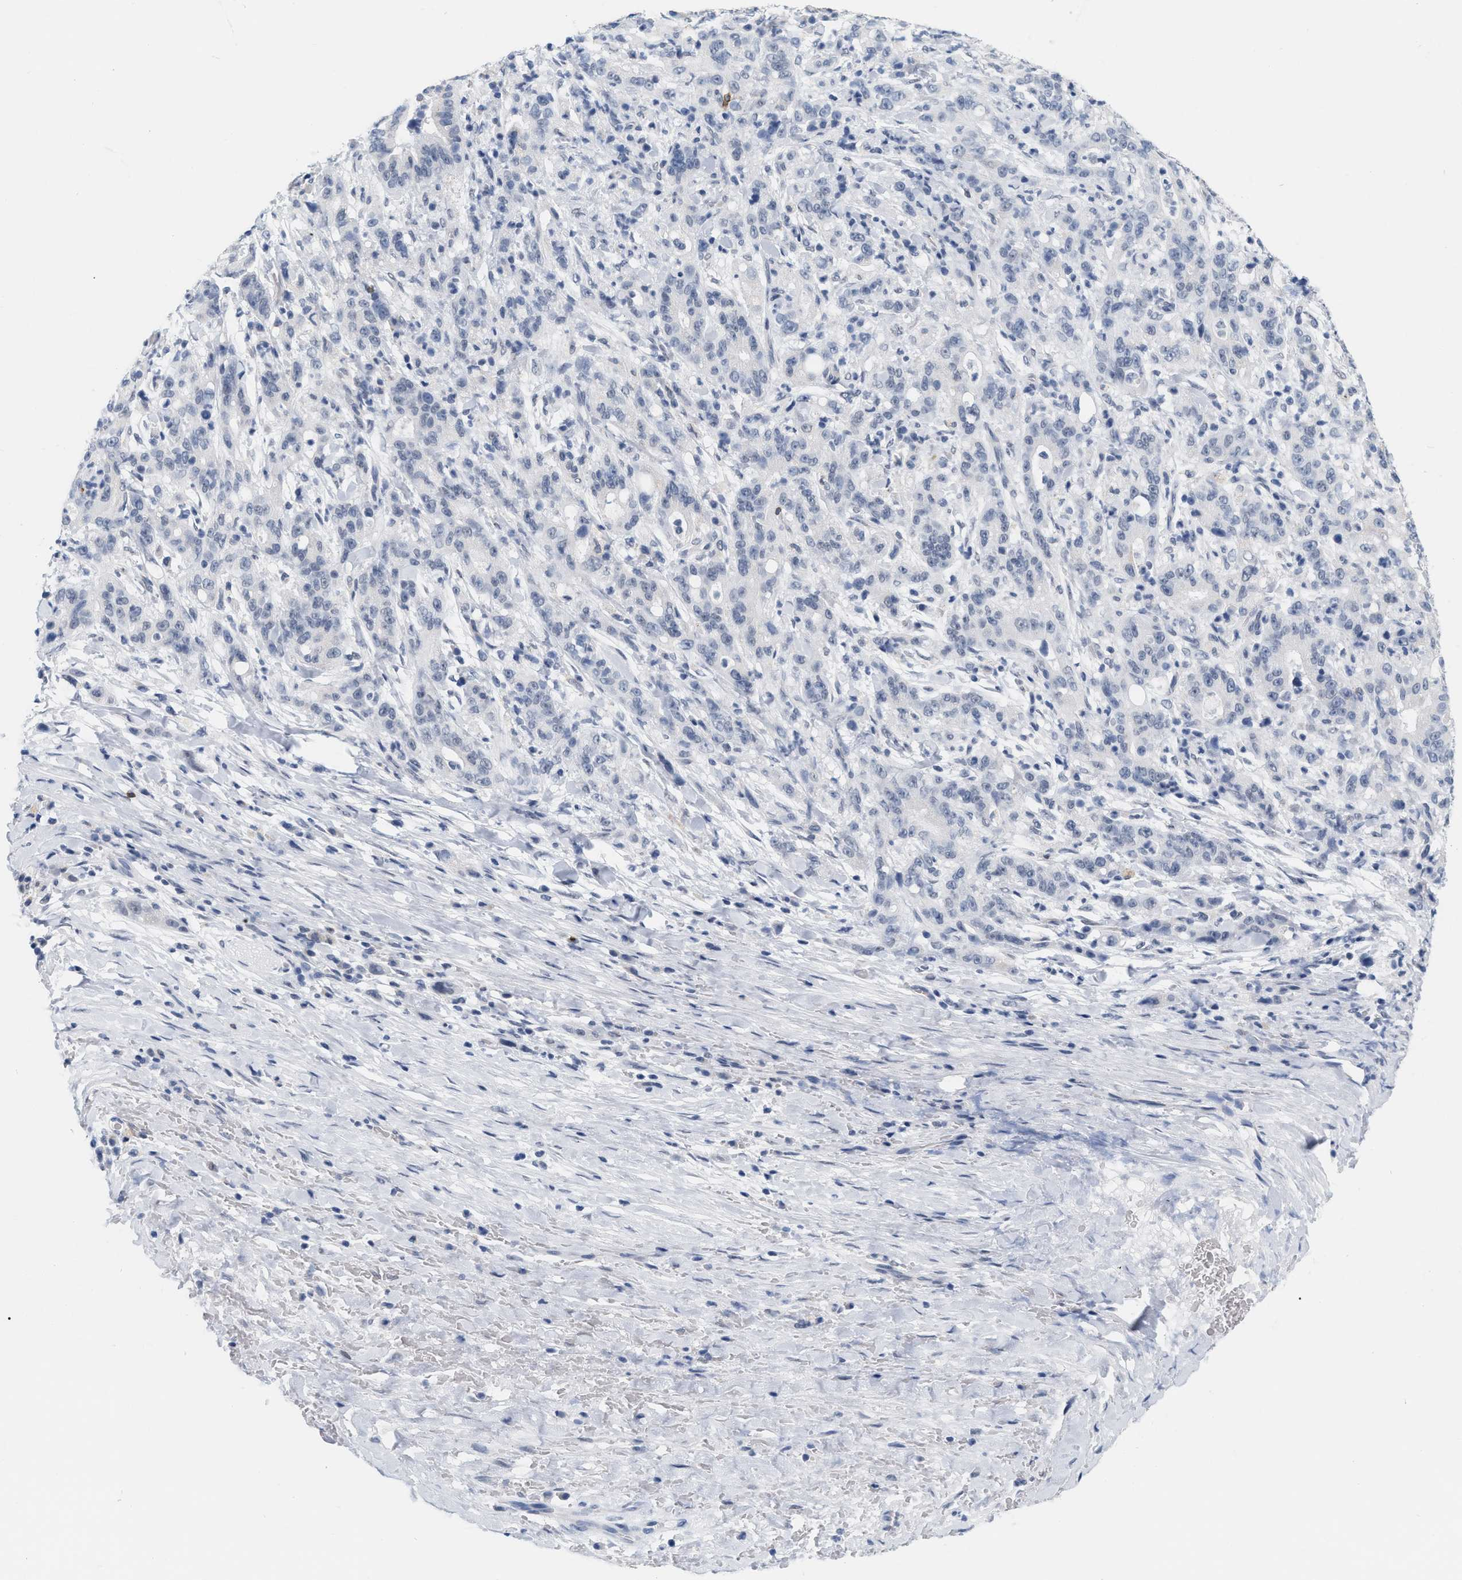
{"staining": {"intensity": "negative", "quantity": "none", "location": "none"}, "tissue": "liver cancer", "cell_type": "Tumor cells", "image_type": "cancer", "snomed": [{"axis": "morphology", "description": "Cholangiocarcinoma"}, {"axis": "topography", "description": "Liver"}], "caption": "This is an immunohistochemistry (IHC) histopathology image of human liver cholangiocarcinoma. There is no staining in tumor cells.", "gene": "XIRP1", "patient": {"sex": "female", "age": 38}}